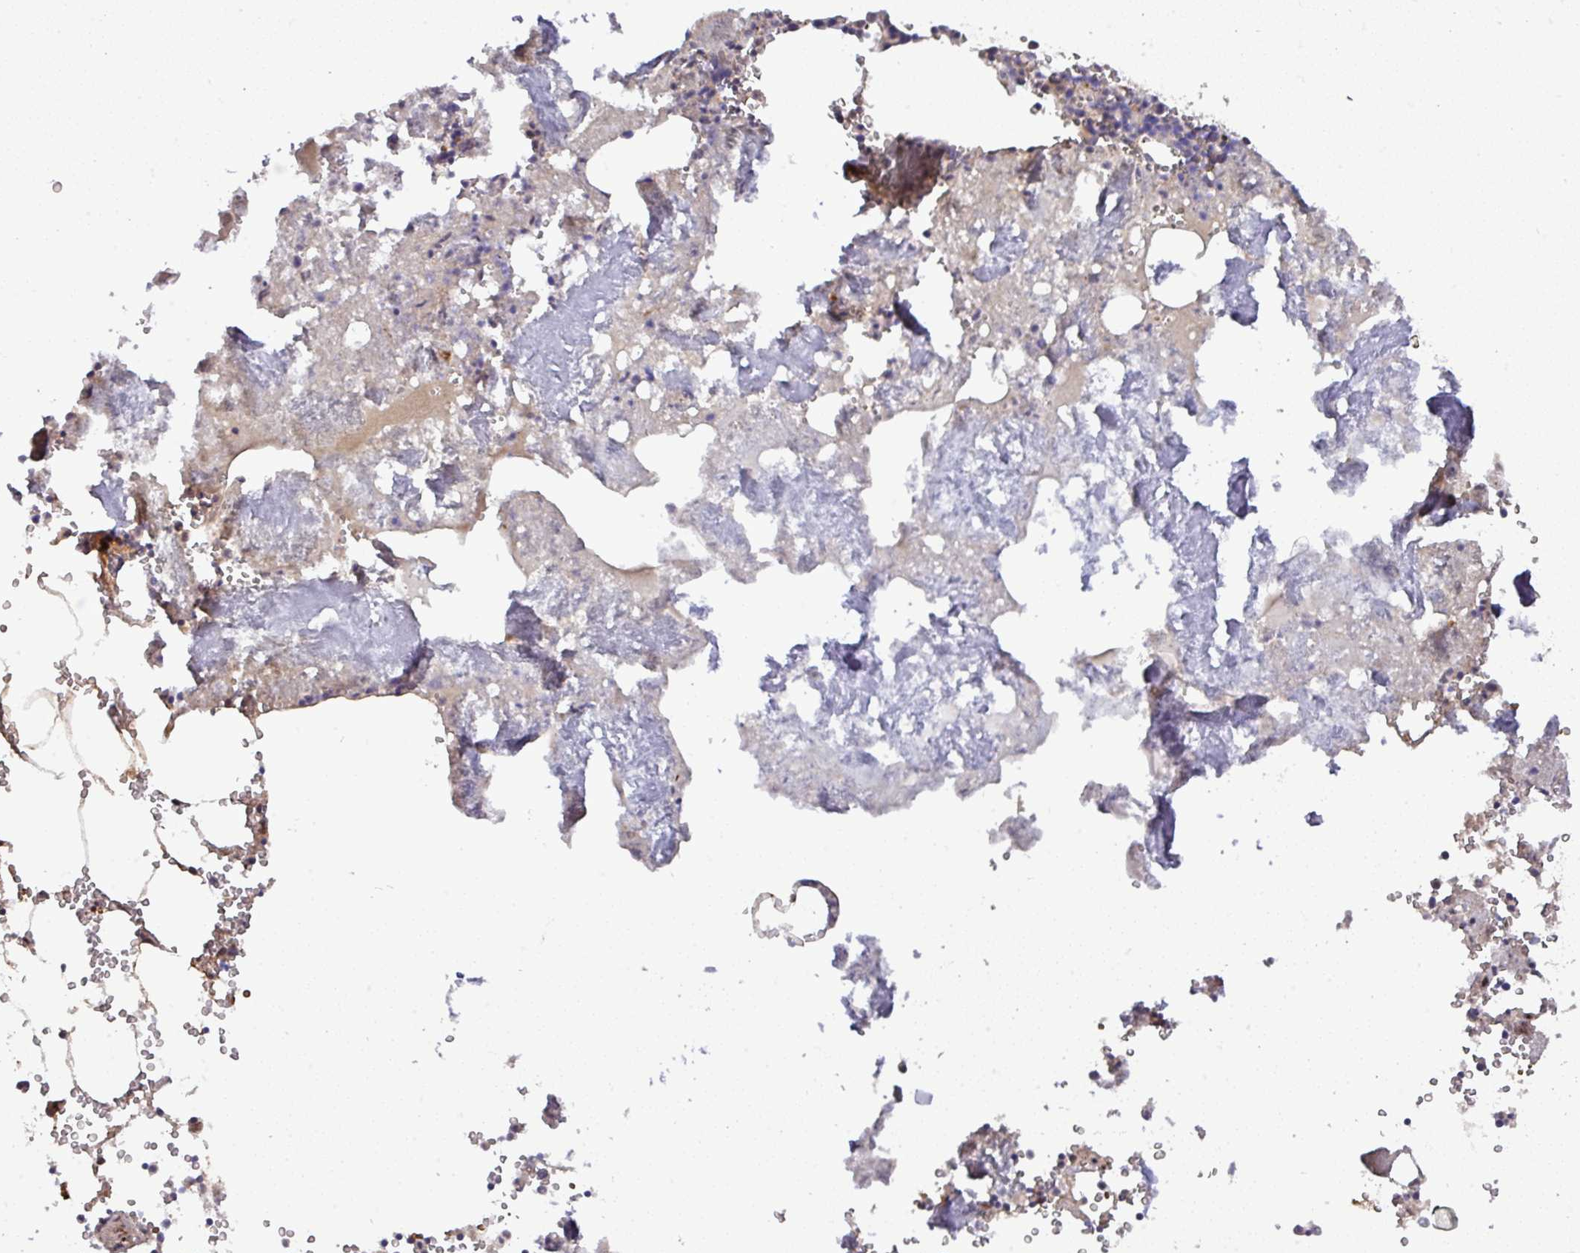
{"staining": {"intensity": "strong", "quantity": "<25%", "location": "nuclear"}, "tissue": "bone marrow", "cell_type": "Hematopoietic cells", "image_type": "normal", "snomed": [{"axis": "morphology", "description": "Normal tissue, NOS"}, {"axis": "topography", "description": "Bone marrow"}], "caption": "Immunohistochemistry (DAB (3,3'-diaminobenzidine)) staining of benign bone marrow demonstrates strong nuclear protein staining in approximately <25% of hematopoietic cells. (DAB IHC, brown staining for protein, blue staining for nuclei).", "gene": "CIC", "patient": {"sex": "male", "age": 54}}